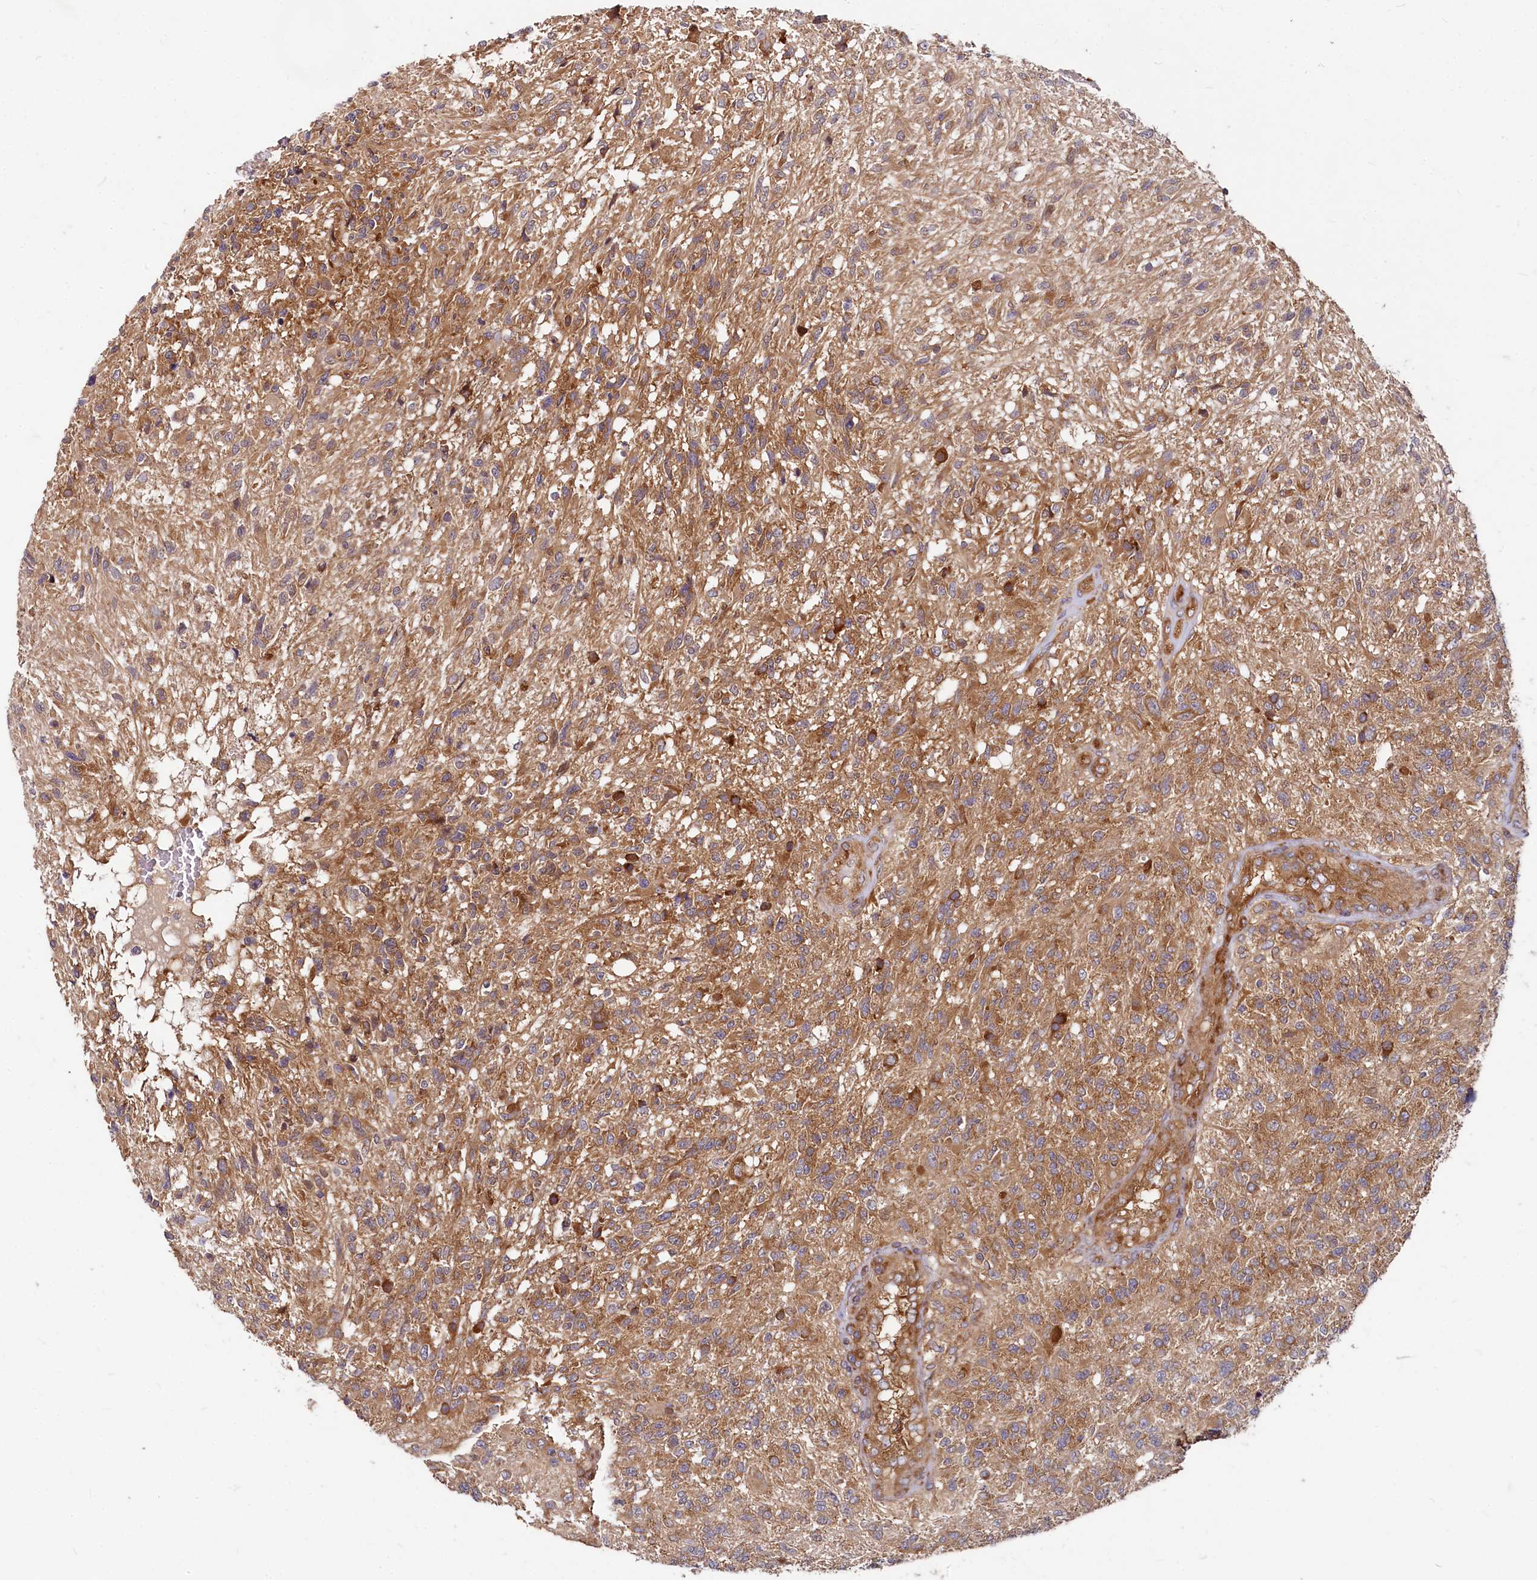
{"staining": {"intensity": "moderate", "quantity": ">75%", "location": "cytoplasmic/membranous"}, "tissue": "glioma", "cell_type": "Tumor cells", "image_type": "cancer", "snomed": [{"axis": "morphology", "description": "Glioma, malignant, High grade"}, {"axis": "topography", "description": "Brain"}], "caption": "High-power microscopy captured an immunohistochemistry image of malignant glioma (high-grade), revealing moderate cytoplasmic/membranous positivity in approximately >75% of tumor cells. The staining was performed using DAB (3,3'-diaminobenzidine) to visualize the protein expression in brown, while the nuclei were stained in blue with hematoxylin (Magnification: 20x).", "gene": "EIF2B2", "patient": {"sex": "male", "age": 56}}